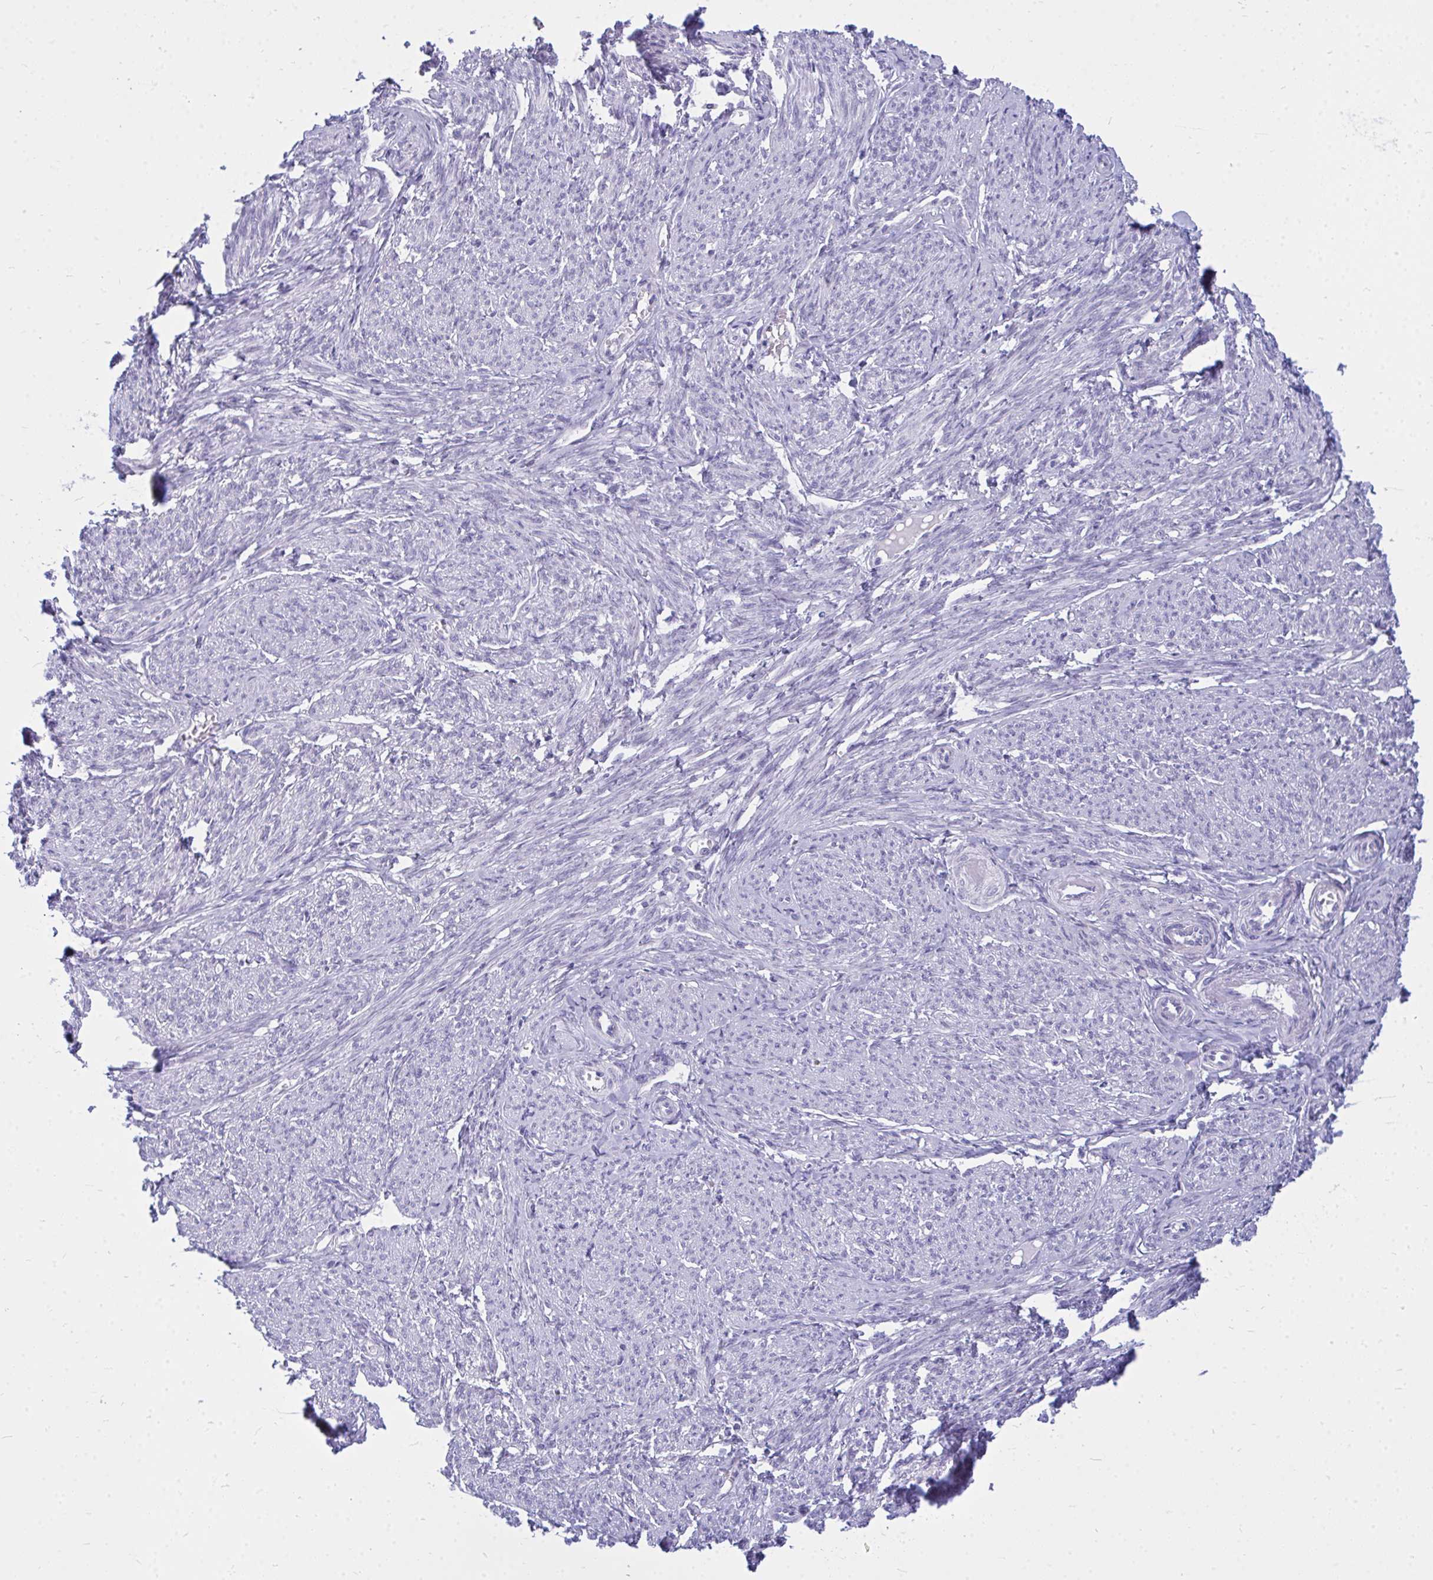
{"staining": {"intensity": "negative", "quantity": "none", "location": "none"}, "tissue": "smooth muscle", "cell_type": "Smooth muscle cells", "image_type": "normal", "snomed": [{"axis": "morphology", "description": "Normal tissue, NOS"}, {"axis": "topography", "description": "Smooth muscle"}], "caption": "A high-resolution micrograph shows immunohistochemistry (IHC) staining of benign smooth muscle, which reveals no significant staining in smooth muscle cells. (Brightfield microscopy of DAB IHC at high magnification).", "gene": "ZSCAN25", "patient": {"sex": "female", "age": 65}}